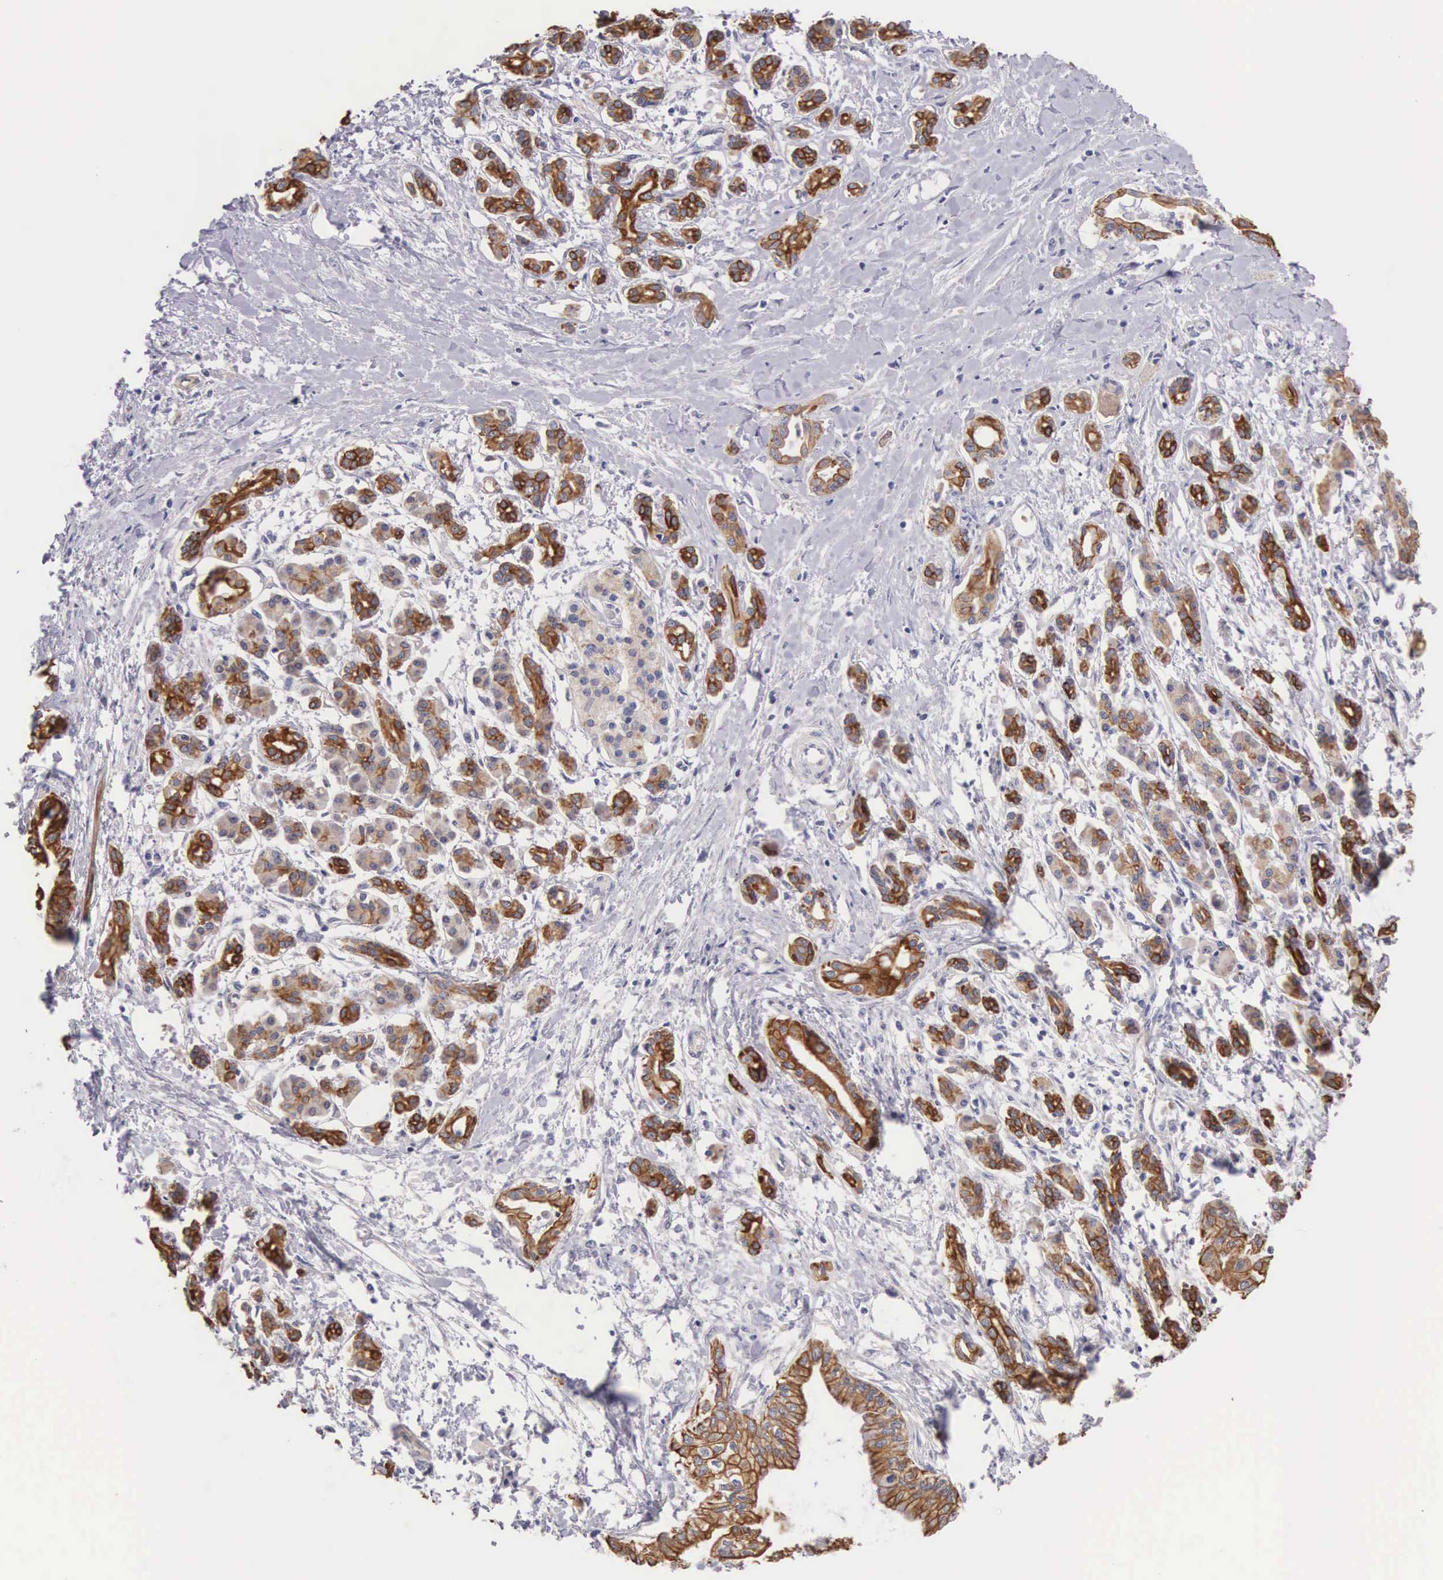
{"staining": {"intensity": "moderate", "quantity": ">75%", "location": "cytoplasmic/membranous"}, "tissue": "pancreatic cancer", "cell_type": "Tumor cells", "image_type": "cancer", "snomed": [{"axis": "morphology", "description": "Adenocarcinoma, NOS"}, {"axis": "topography", "description": "Pancreas"}], "caption": "Tumor cells show moderate cytoplasmic/membranous positivity in about >75% of cells in pancreatic cancer (adenocarcinoma).", "gene": "PIR", "patient": {"sex": "female", "age": 64}}